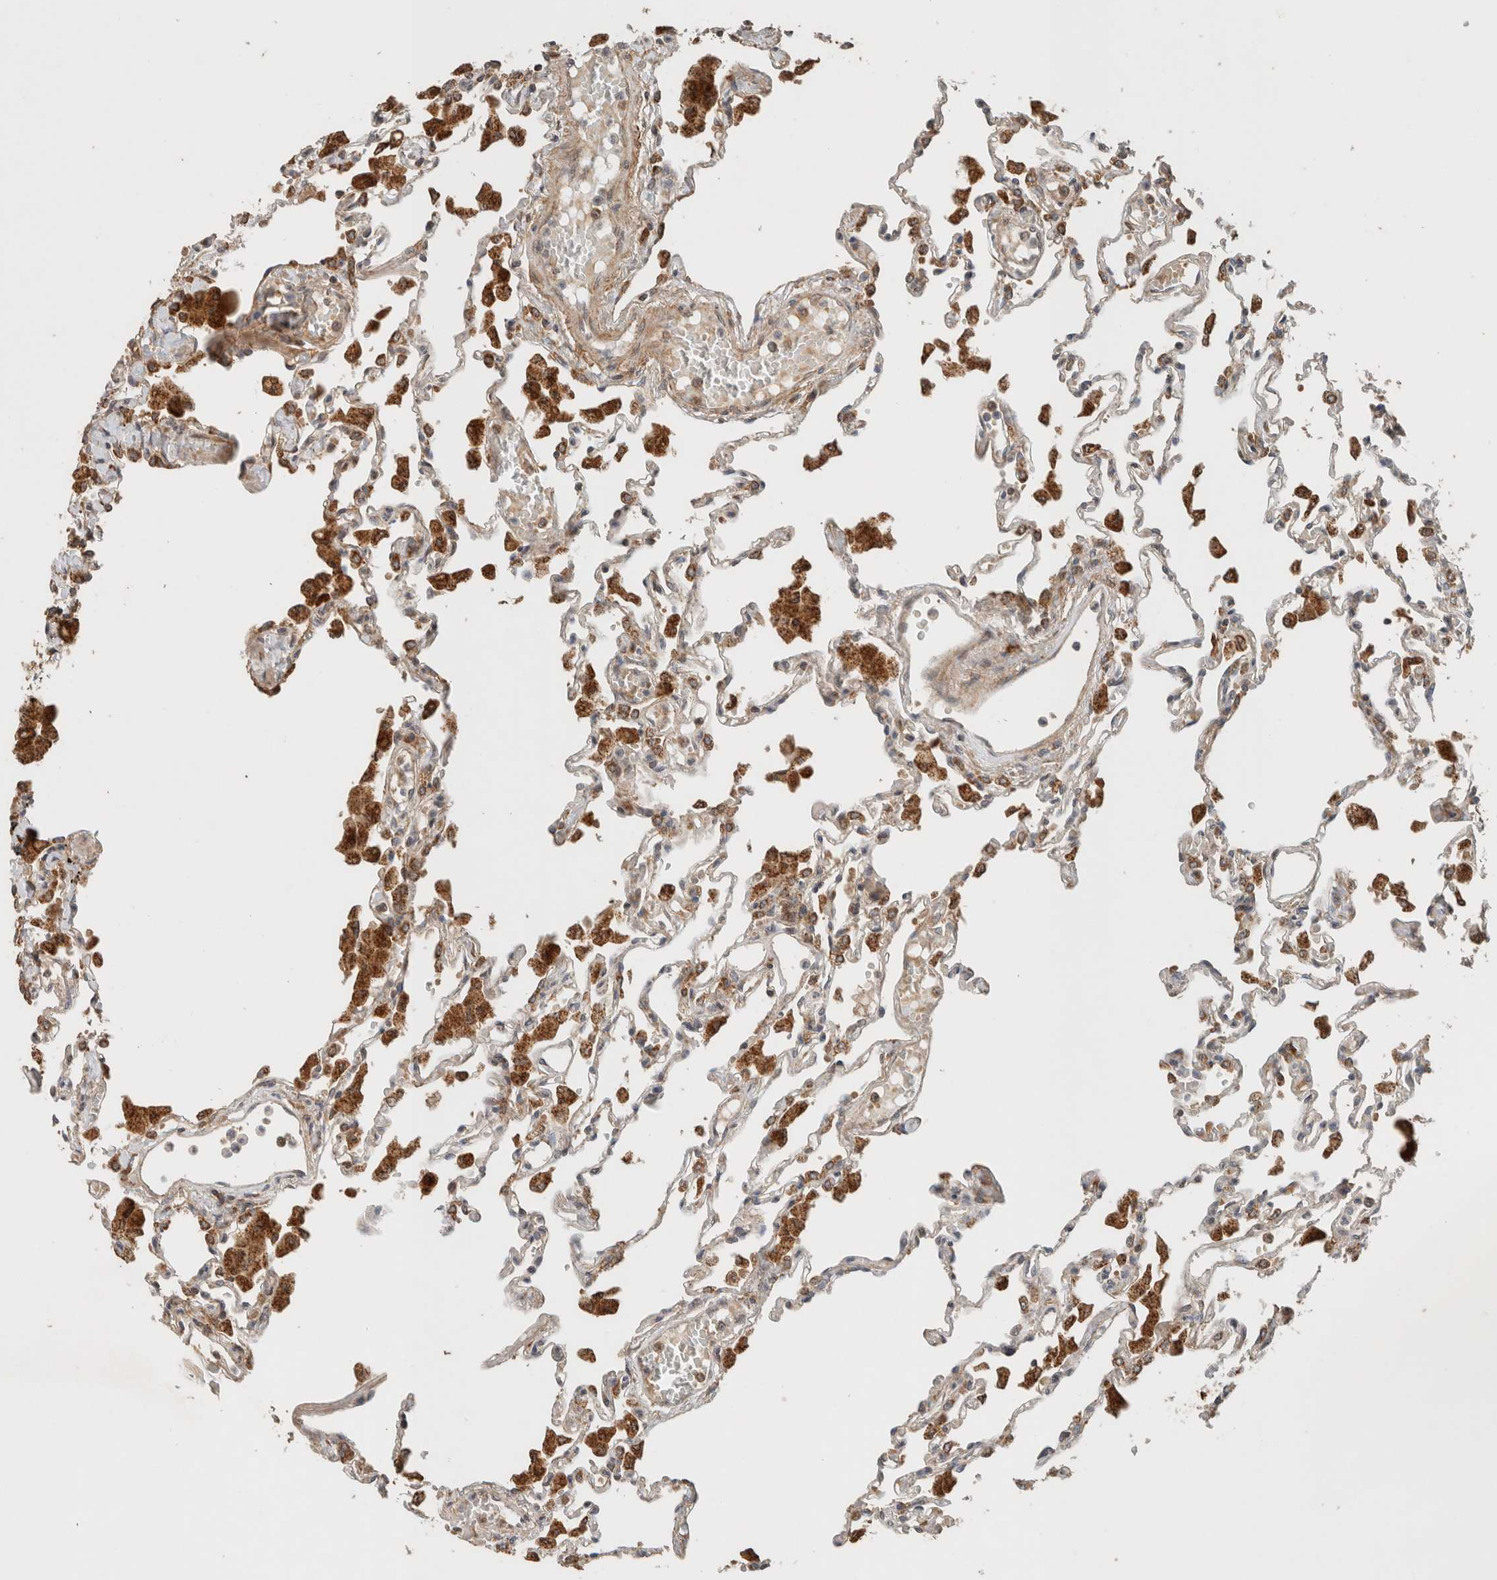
{"staining": {"intensity": "moderate", "quantity": "<25%", "location": "cytoplasmic/membranous"}, "tissue": "lung", "cell_type": "Alveolar cells", "image_type": "normal", "snomed": [{"axis": "morphology", "description": "Normal tissue, NOS"}, {"axis": "topography", "description": "Bronchus"}, {"axis": "topography", "description": "Lung"}], "caption": "Brown immunohistochemical staining in unremarkable human lung reveals moderate cytoplasmic/membranous expression in approximately <25% of alveolar cells.", "gene": "EIF2B3", "patient": {"sex": "female", "age": 49}}